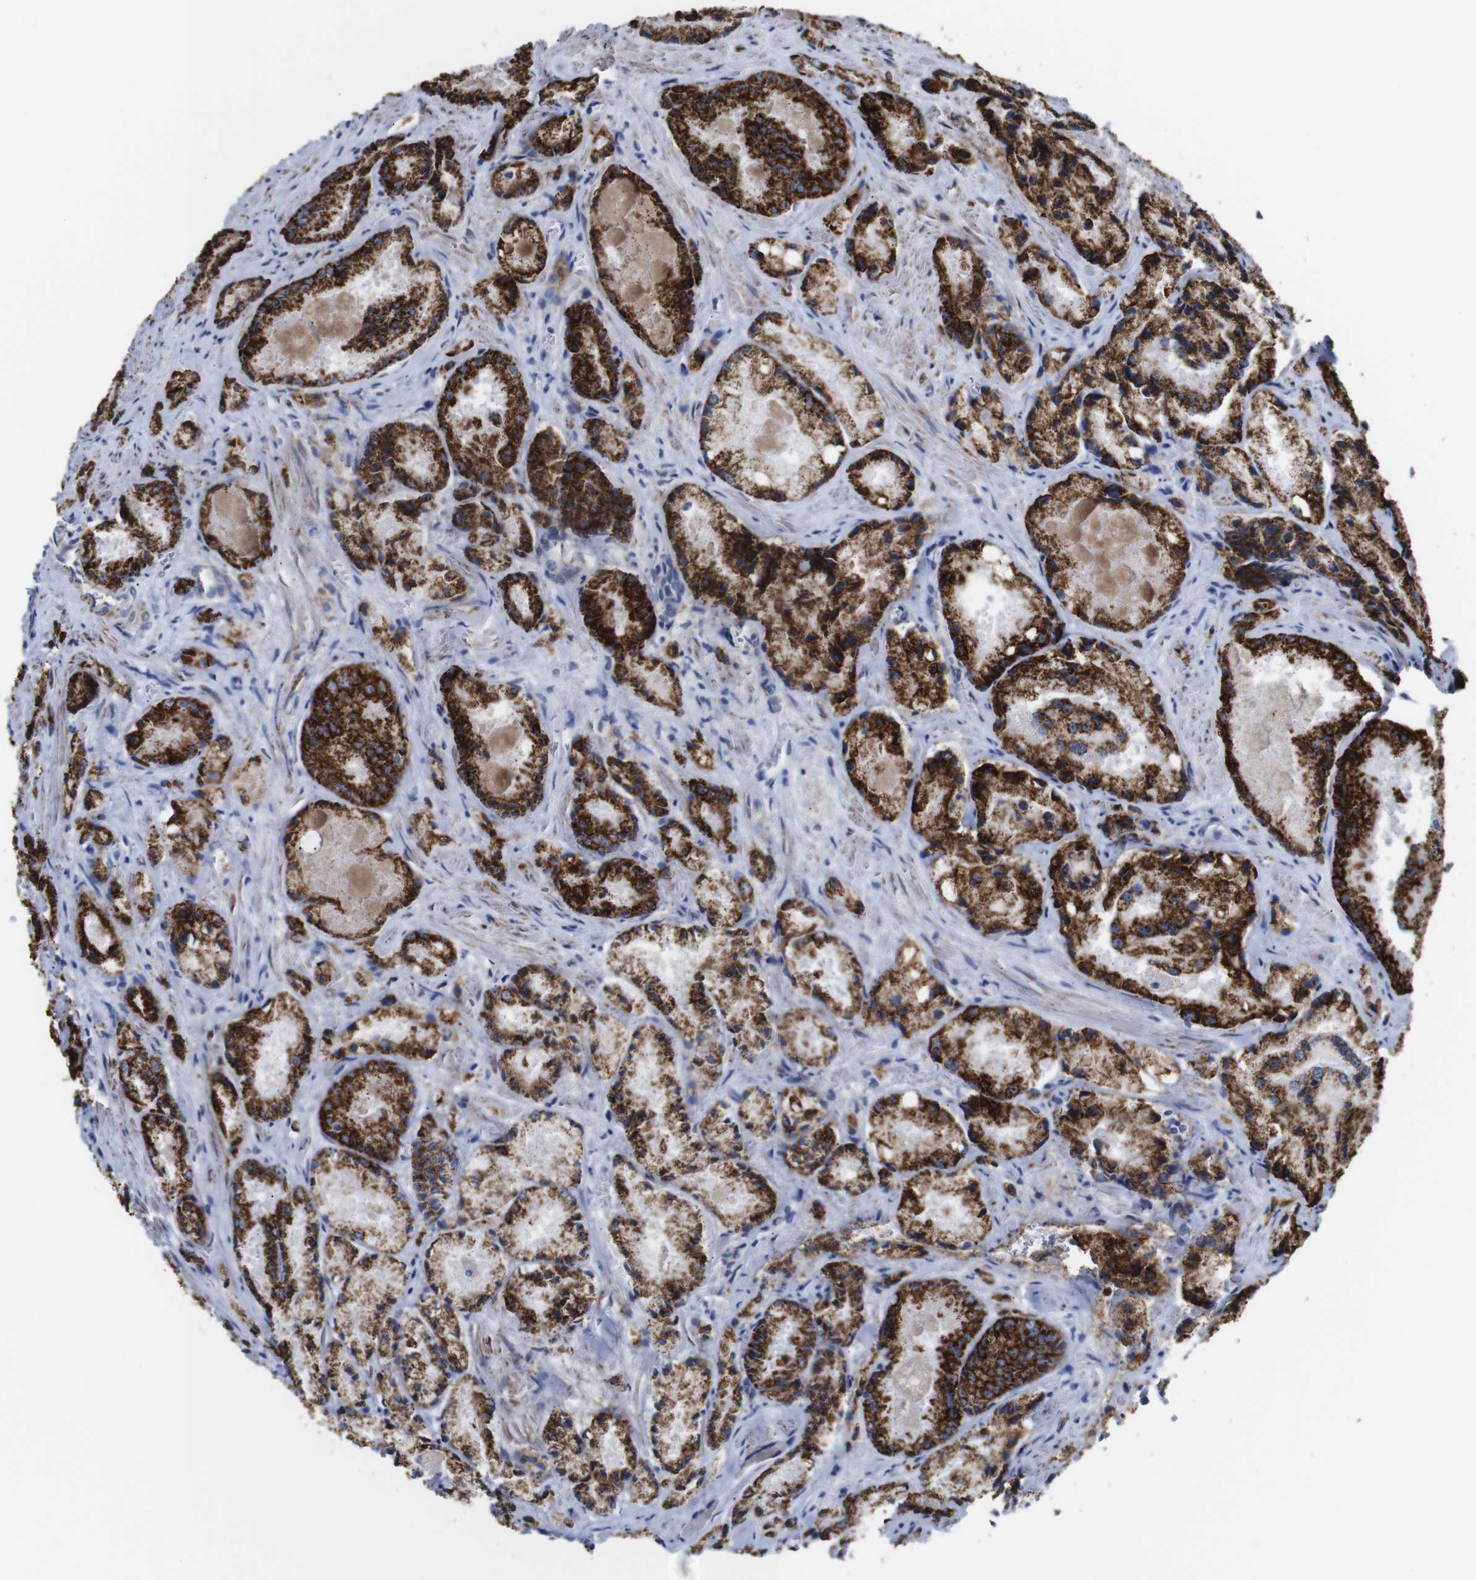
{"staining": {"intensity": "strong", "quantity": "25%-75%", "location": "cytoplasmic/membranous"}, "tissue": "prostate cancer", "cell_type": "Tumor cells", "image_type": "cancer", "snomed": [{"axis": "morphology", "description": "Adenocarcinoma, Low grade"}, {"axis": "topography", "description": "Prostate"}], "caption": "This image reveals immunohistochemistry (IHC) staining of human prostate cancer, with high strong cytoplasmic/membranous expression in approximately 25%-75% of tumor cells.", "gene": "MAOA", "patient": {"sex": "male", "age": 64}}